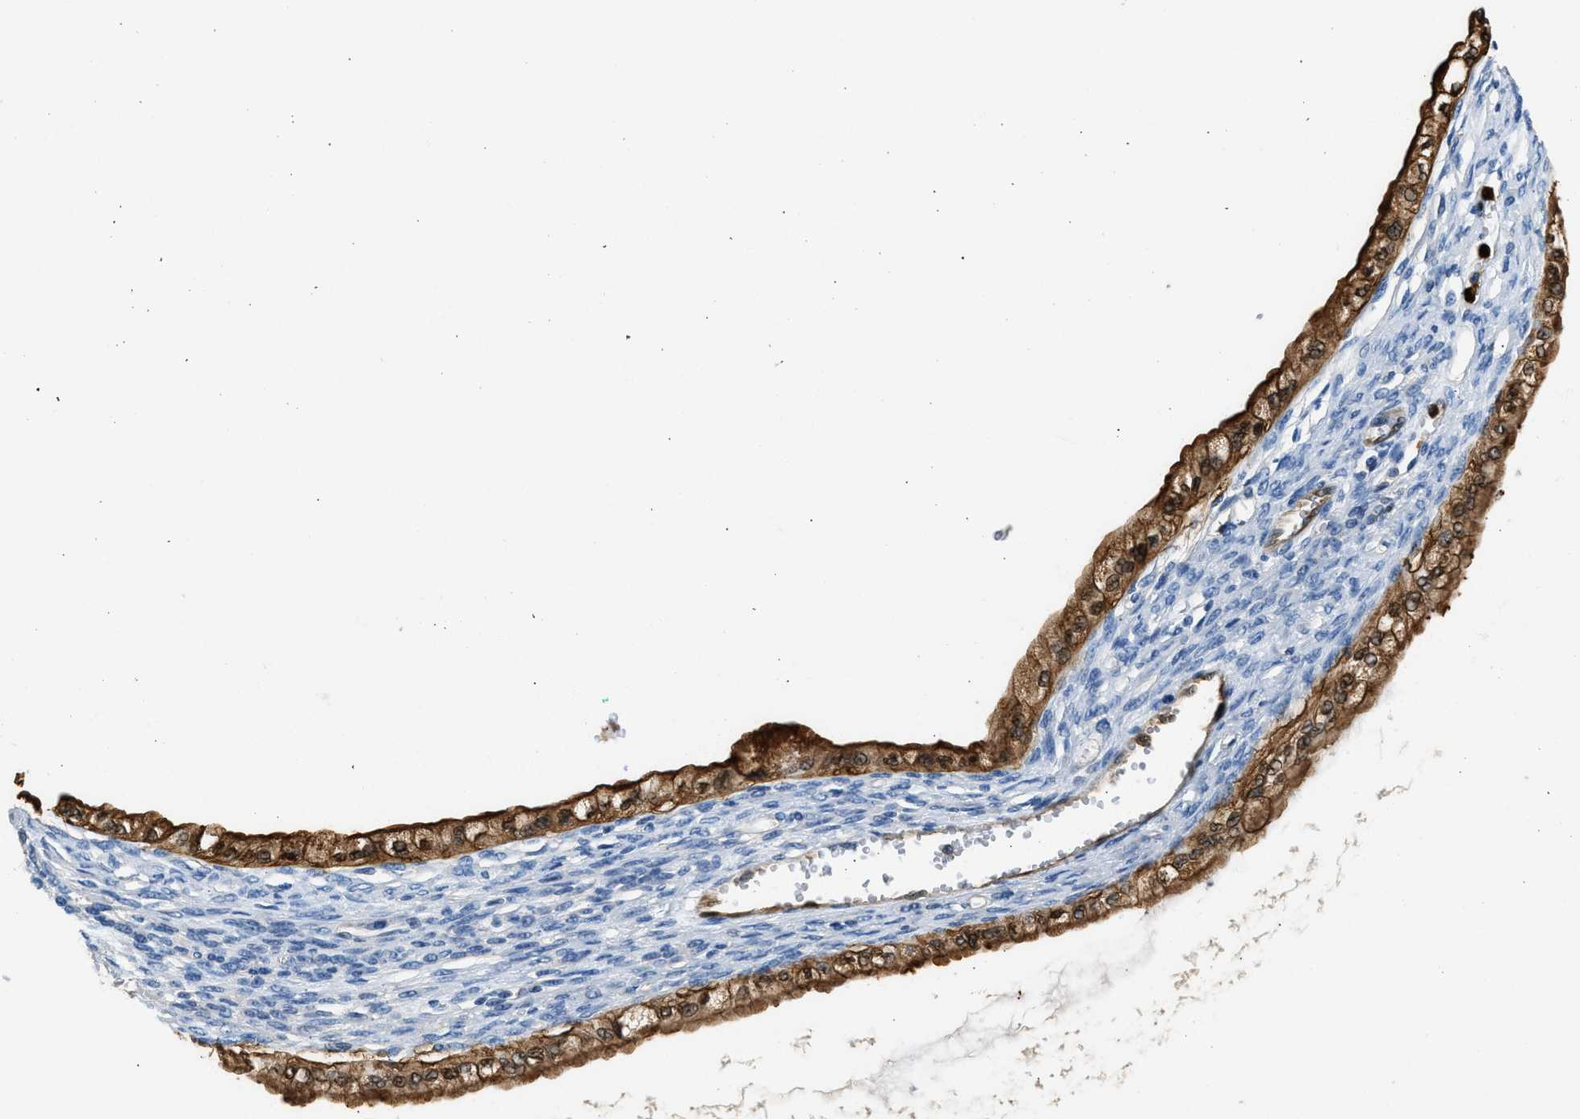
{"staining": {"intensity": "strong", "quantity": ">75%", "location": "cytoplasmic/membranous"}, "tissue": "ovarian cancer", "cell_type": "Tumor cells", "image_type": "cancer", "snomed": [{"axis": "morphology", "description": "Cystadenocarcinoma, mucinous, NOS"}, {"axis": "topography", "description": "Ovary"}], "caption": "This photomicrograph reveals IHC staining of ovarian mucinous cystadenocarcinoma, with high strong cytoplasmic/membranous staining in about >75% of tumor cells.", "gene": "ANXA3", "patient": {"sex": "female", "age": 57}}